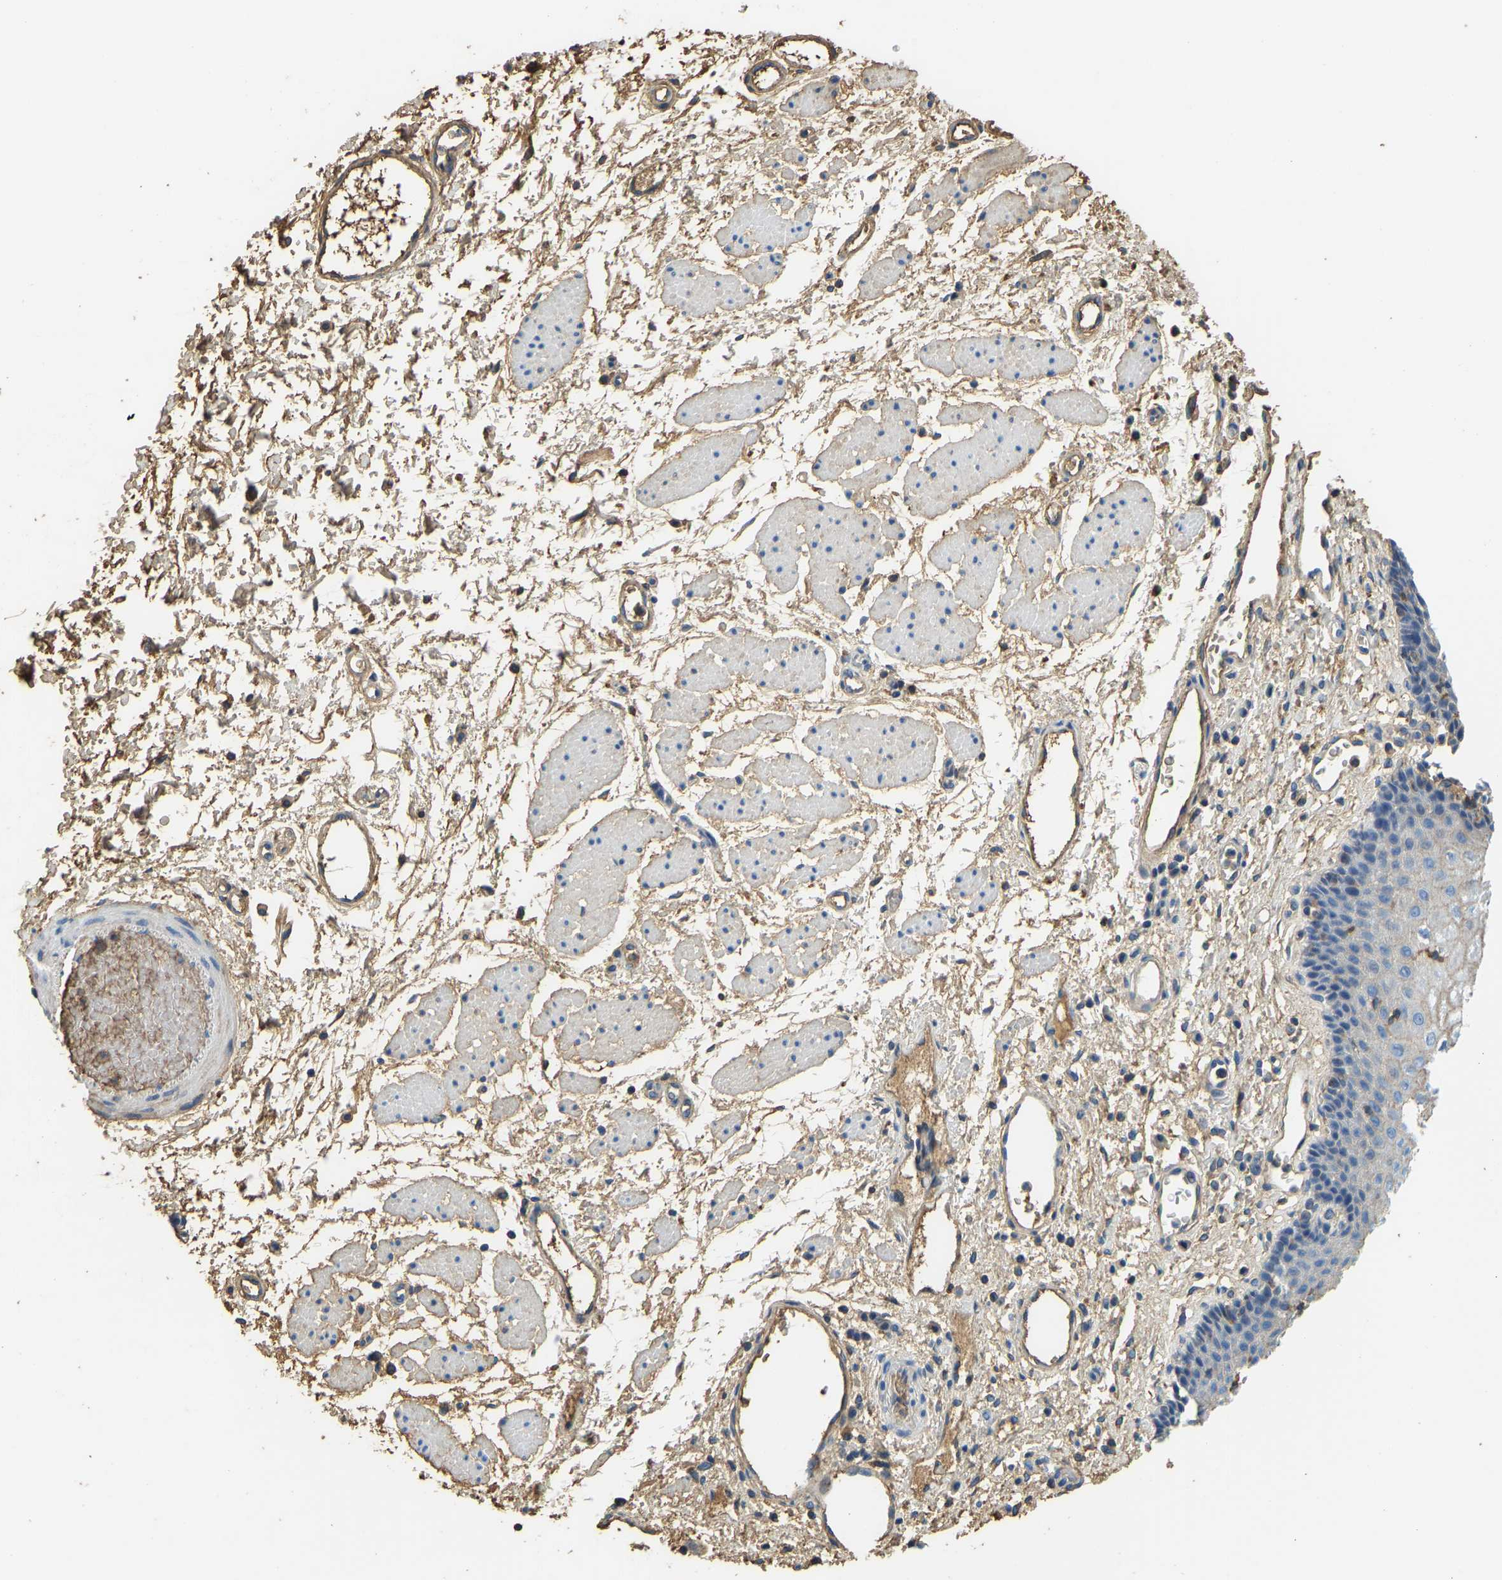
{"staining": {"intensity": "negative", "quantity": "none", "location": "none"}, "tissue": "esophagus", "cell_type": "Squamous epithelial cells", "image_type": "normal", "snomed": [{"axis": "morphology", "description": "Normal tissue, NOS"}, {"axis": "topography", "description": "Esophagus"}], "caption": "Immunohistochemistry (IHC) micrograph of unremarkable esophagus: human esophagus stained with DAB reveals no significant protein positivity in squamous epithelial cells. (Immunohistochemistry, brightfield microscopy, high magnification).", "gene": "THBS4", "patient": {"sex": "male", "age": 54}}